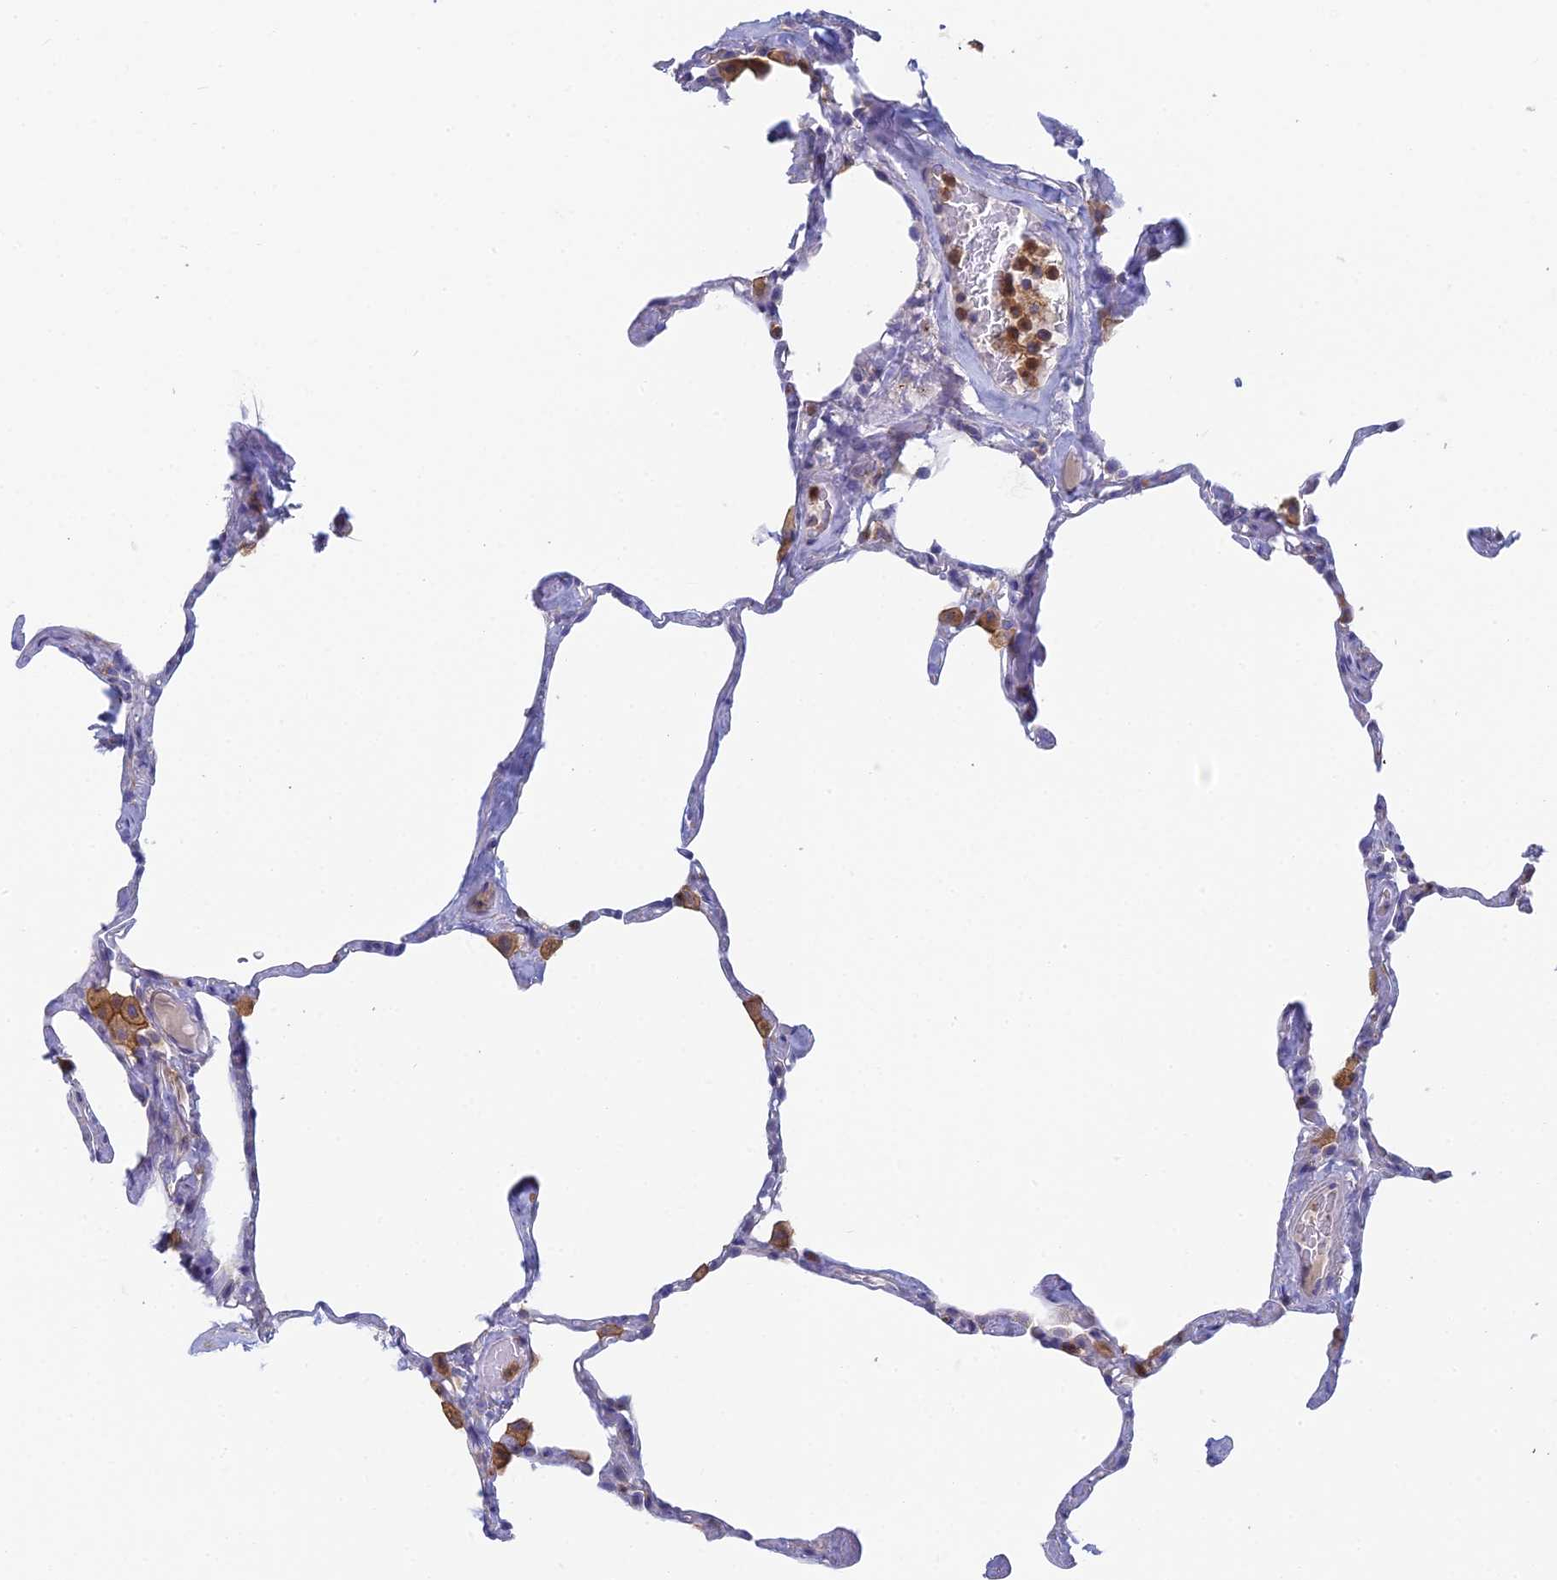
{"staining": {"intensity": "negative", "quantity": "none", "location": "none"}, "tissue": "lung", "cell_type": "Alveolar cells", "image_type": "normal", "snomed": [{"axis": "morphology", "description": "Normal tissue, NOS"}, {"axis": "topography", "description": "Lung"}], "caption": "A micrograph of lung stained for a protein reveals no brown staining in alveolar cells.", "gene": "STRN4", "patient": {"sex": "male", "age": 65}}